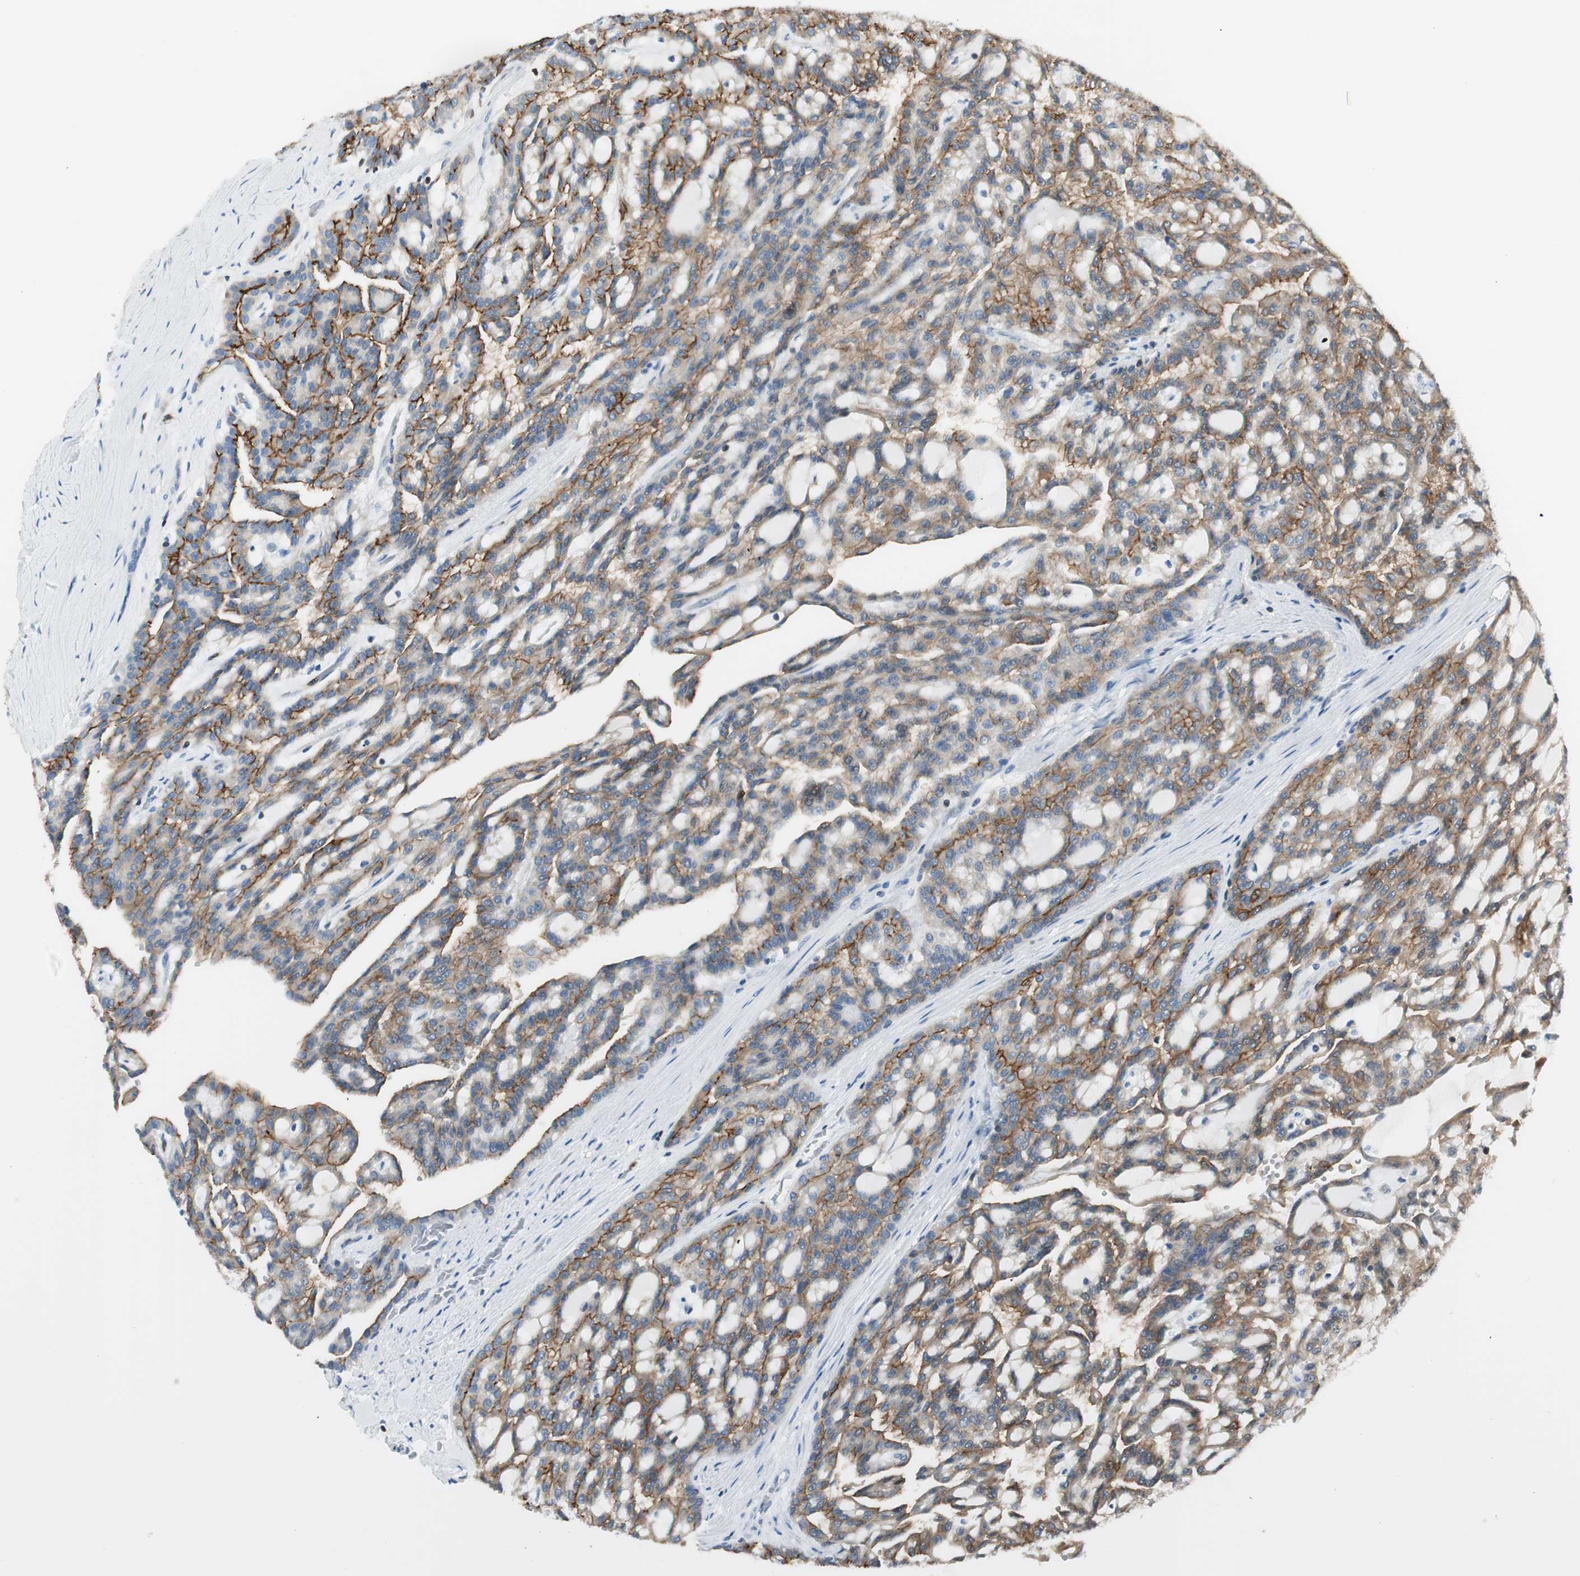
{"staining": {"intensity": "moderate", "quantity": "25%-75%", "location": "cytoplasmic/membranous"}, "tissue": "renal cancer", "cell_type": "Tumor cells", "image_type": "cancer", "snomed": [{"axis": "morphology", "description": "Adenocarcinoma, NOS"}, {"axis": "topography", "description": "Kidney"}], "caption": "Moderate cytoplasmic/membranous positivity is appreciated in approximately 25%-75% of tumor cells in renal cancer (adenocarcinoma).", "gene": "SLC9A3R1", "patient": {"sex": "male", "age": 63}}